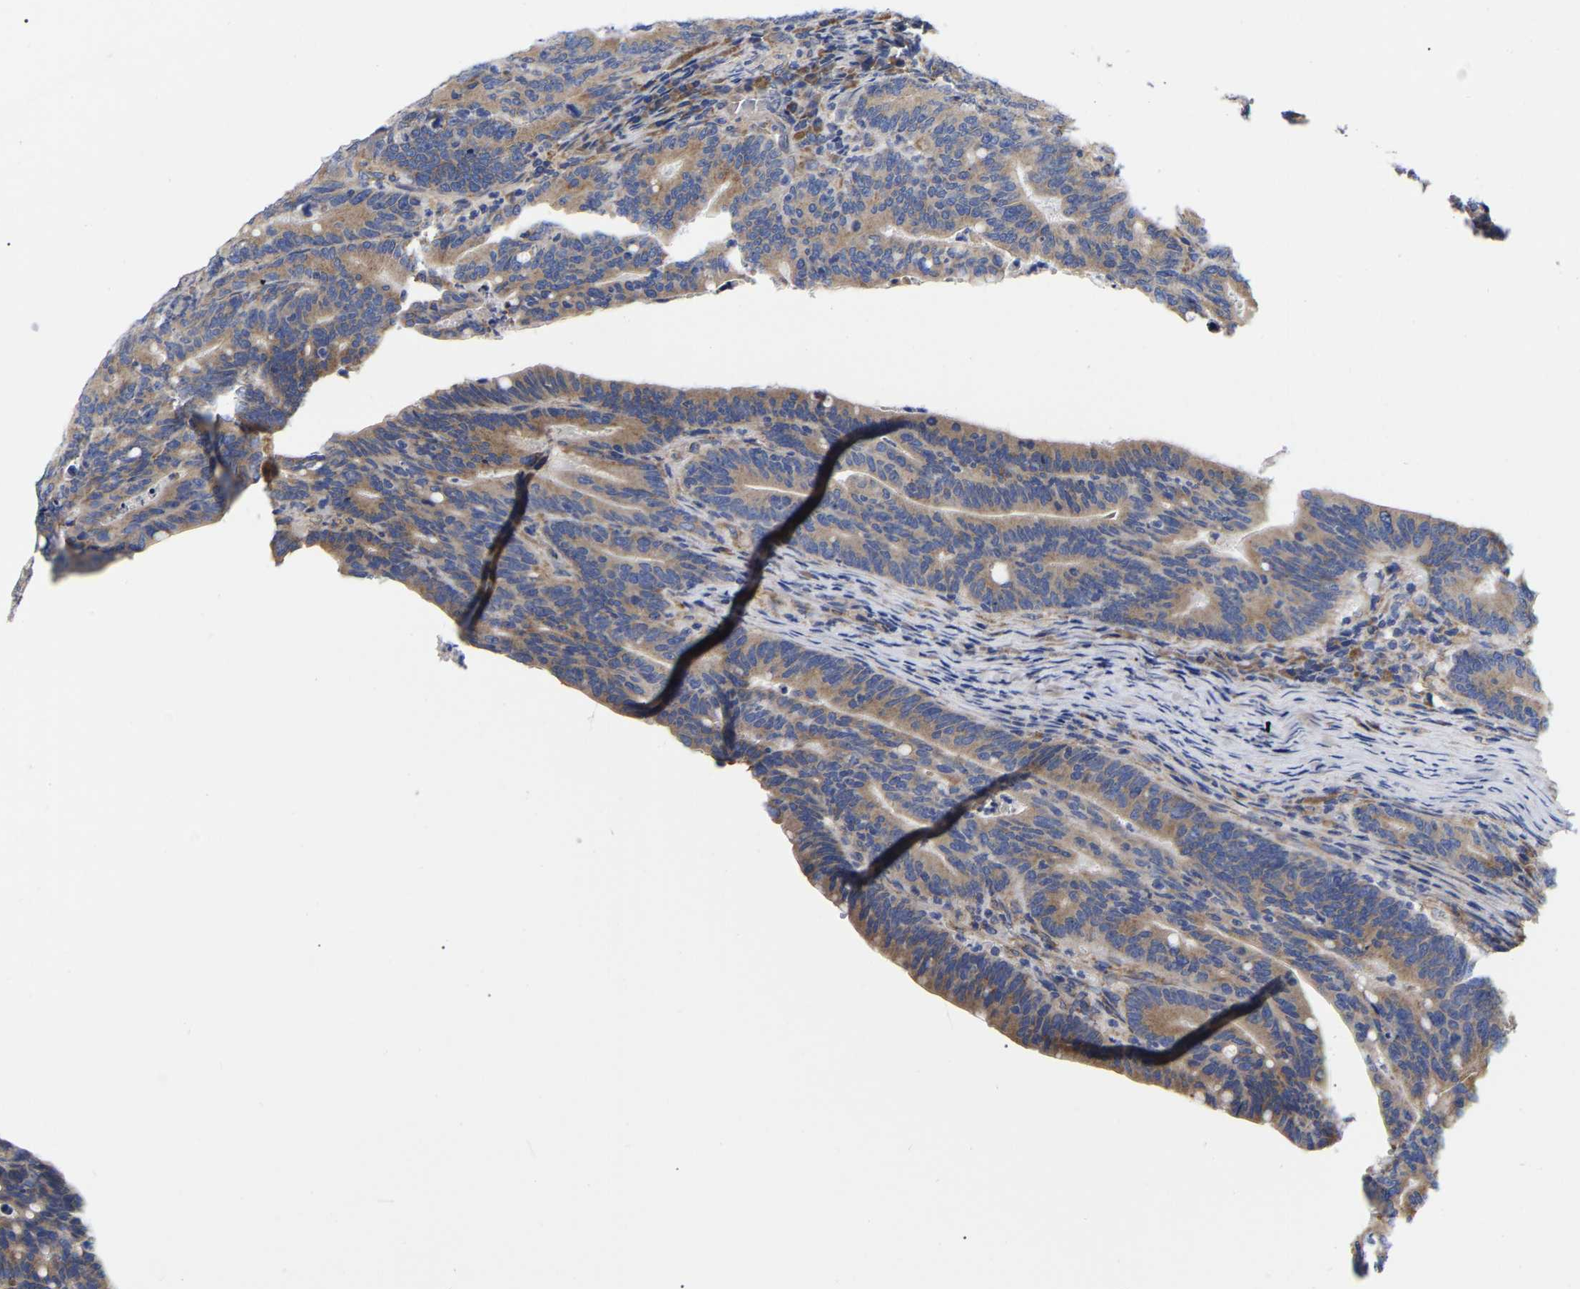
{"staining": {"intensity": "moderate", "quantity": ">75%", "location": "cytoplasmic/membranous"}, "tissue": "colorectal cancer", "cell_type": "Tumor cells", "image_type": "cancer", "snomed": [{"axis": "morphology", "description": "Adenocarcinoma, NOS"}, {"axis": "topography", "description": "Colon"}], "caption": "Immunohistochemical staining of human colorectal cancer exhibits medium levels of moderate cytoplasmic/membranous protein staining in about >75% of tumor cells. The staining was performed using DAB, with brown indicating positive protein expression. Nuclei are stained blue with hematoxylin.", "gene": "CFAP298", "patient": {"sex": "female", "age": 66}}